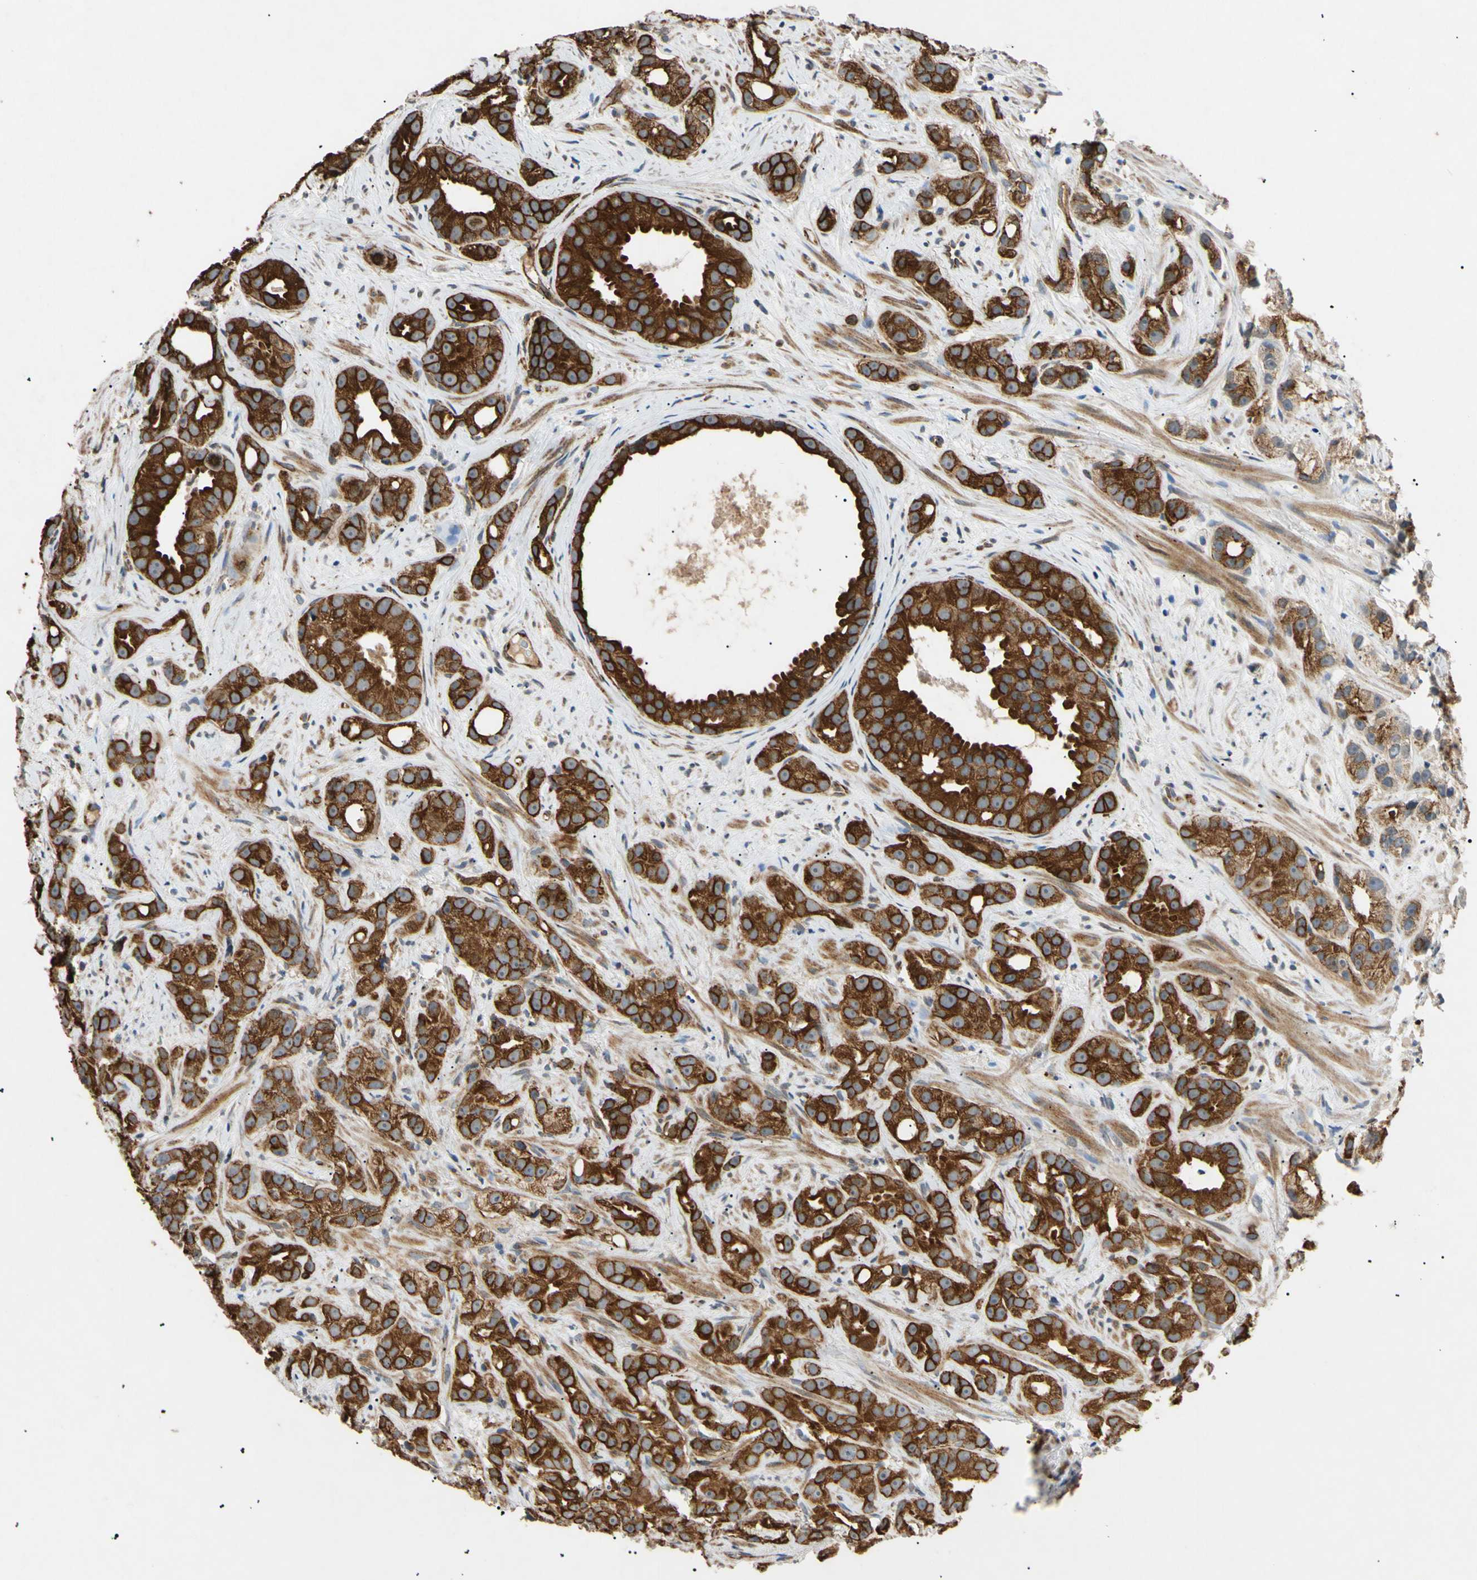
{"staining": {"intensity": "strong", "quantity": "25%-75%", "location": "cytoplasmic/membranous,nuclear"}, "tissue": "prostate cancer", "cell_type": "Tumor cells", "image_type": "cancer", "snomed": [{"axis": "morphology", "description": "Adenocarcinoma, Low grade"}, {"axis": "topography", "description": "Prostate"}], "caption": "Immunohistochemical staining of prostate cancer displays high levels of strong cytoplasmic/membranous and nuclear staining in approximately 25%-75% of tumor cells.", "gene": "TUBB4A", "patient": {"sex": "male", "age": 89}}